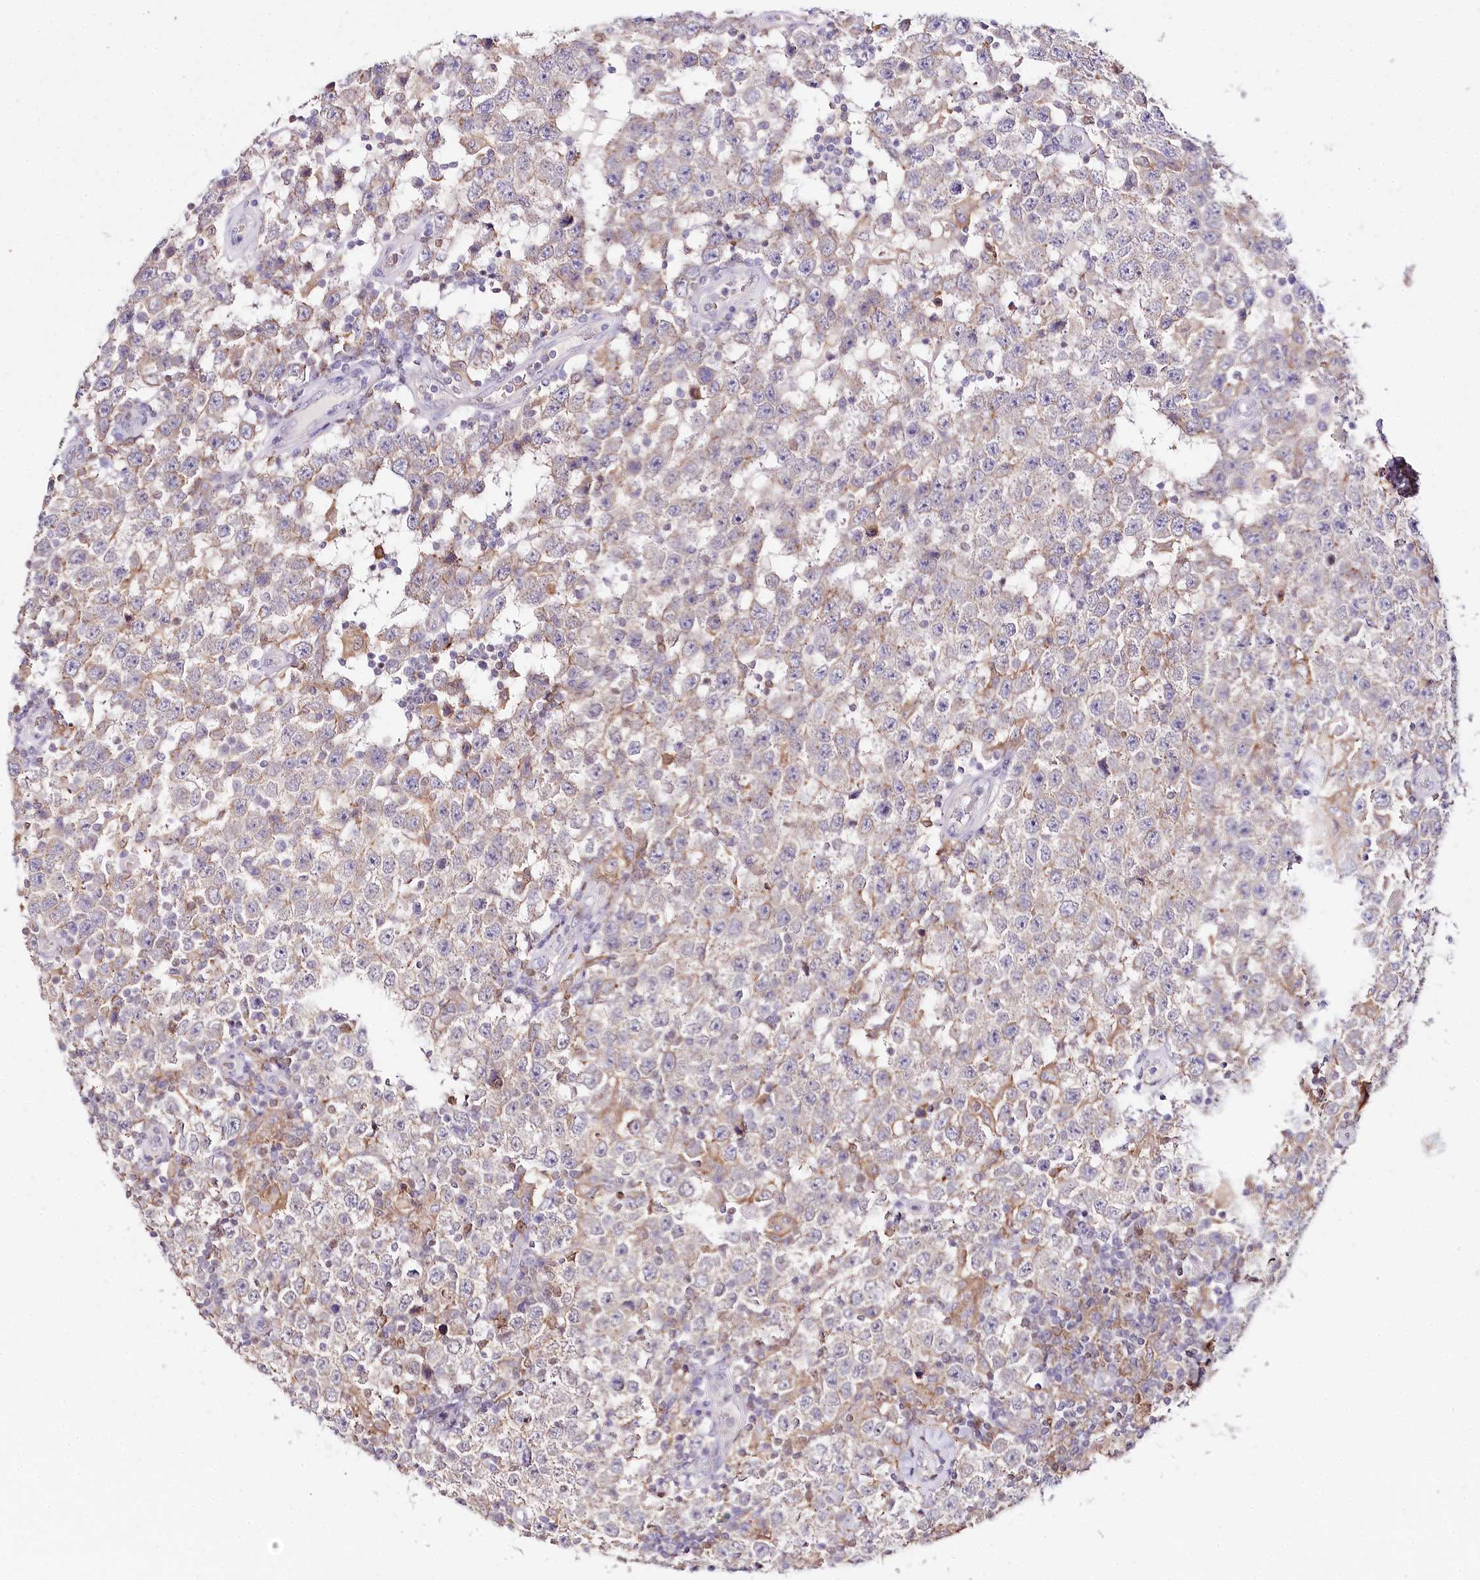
{"staining": {"intensity": "weak", "quantity": "<25%", "location": "cytoplasmic/membranous"}, "tissue": "testis cancer", "cell_type": "Tumor cells", "image_type": "cancer", "snomed": [{"axis": "morphology", "description": "Normal tissue, NOS"}, {"axis": "morphology", "description": "Urothelial carcinoma, High grade"}, {"axis": "morphology", "description": "Seminoma, NOS"}, {"axis": "morphology", "description": "Carcinoma, Embryonal, NOS"}, {"axis": "topography", "description": "Urinary bladder"}, {"axis": "topography", "description": "Testis"}], "caption": "Human testis embryonal carcinoma stained for a protein using immunohistochemistry (IHC) shows no staining in tumor cells.", "gene": "DAPK1", "patient": {"sex": "male", "age": 41}}